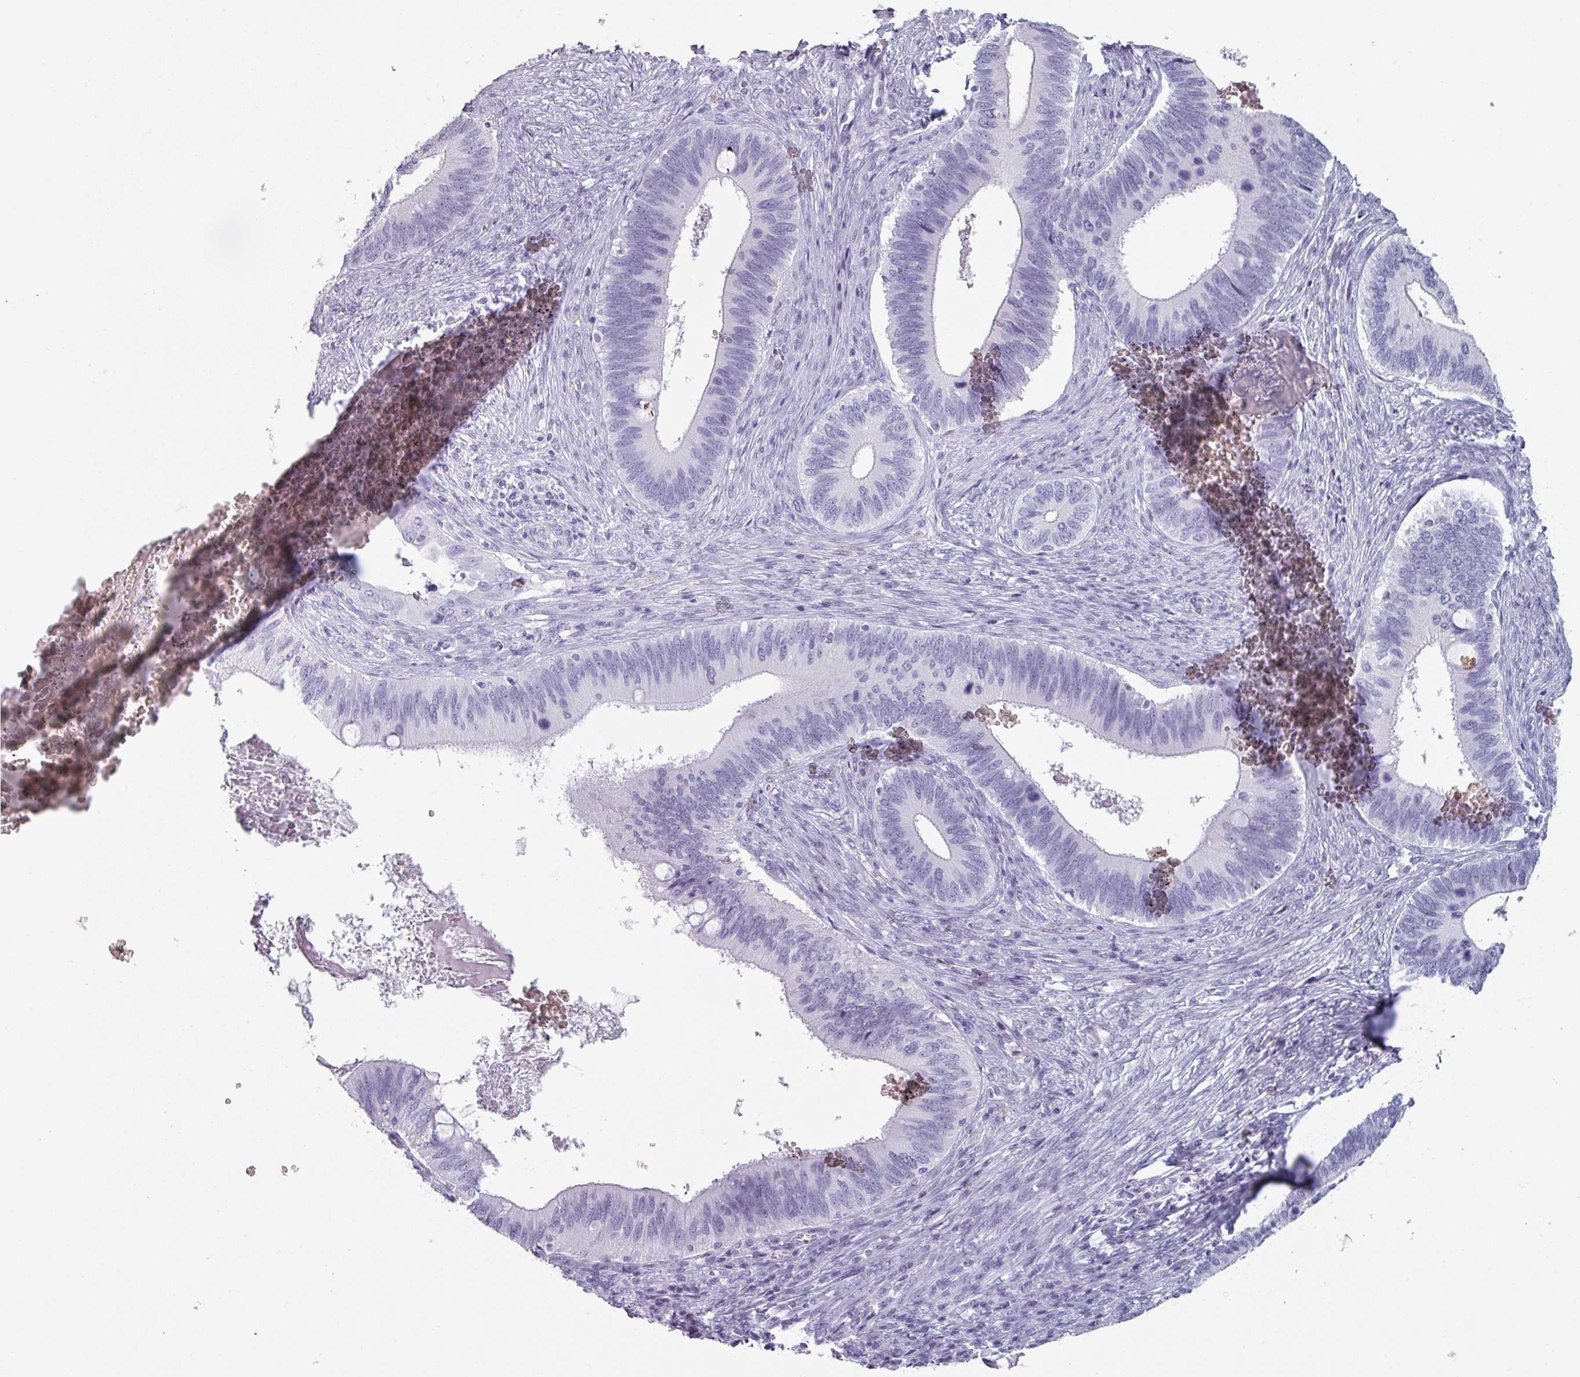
{"staining": {"intensity": "negative", "quantity": "none", "location": "none"}, "tissue": "cervical cancer", "cell_type": "Tumor cells", "image_type": "cancer", "snomed": [{"axis": "morphology", "description": "Adenocarcinoma, NOS"}, {"axis": "topography", "description": "Cervix"}], "caption": "IHC image of neoplastic tissue: cervical cancer (adenocarcinoma) stained with DAB (3,3'-diaminobenzidine) demonstrates no significant protein expression in tumor cells.", "gene": "SLC35G2", "patient": {"sex": "female", "age": 42}}